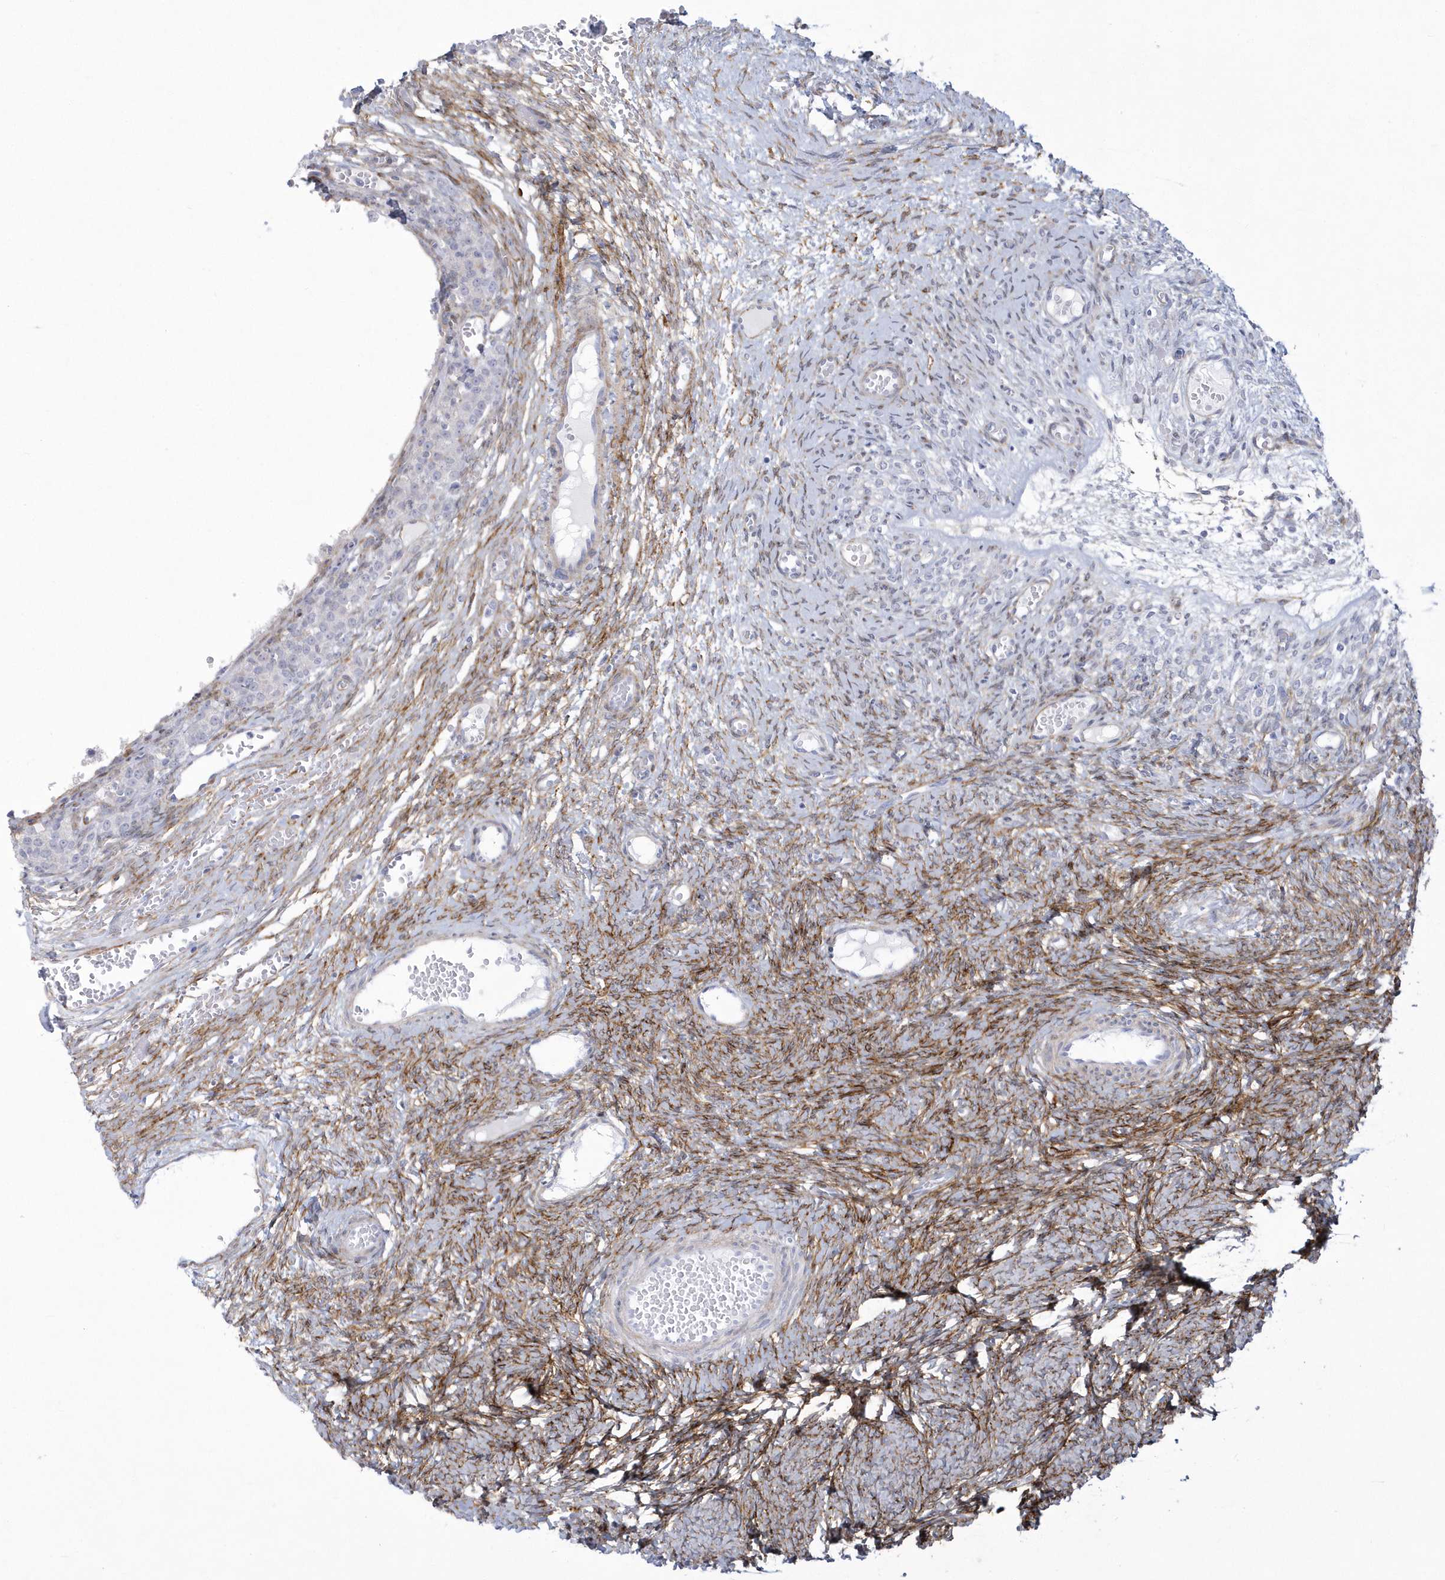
{"staining": {"intensity": "moderate", "quantity": ">75%", "location": "cytoplasmic/membranous"}, "tissue": "ovary", "cell_type": "Ovarian stroma cells", "image_type": "normal", "snomed": [{"axis": "morphology", "description": "Adenocarcinoma, NOS"}, {"axis": "topography", "description": "Endometrium"}], "caption": "Ovarian stroma cells reveal medium levels of moderate cytoplasmic/membranous expression in approximately >75% of cells in unremarkable human ovary.", "gene": "WDR27", "patient": {"sex": "female", "age": 32}}